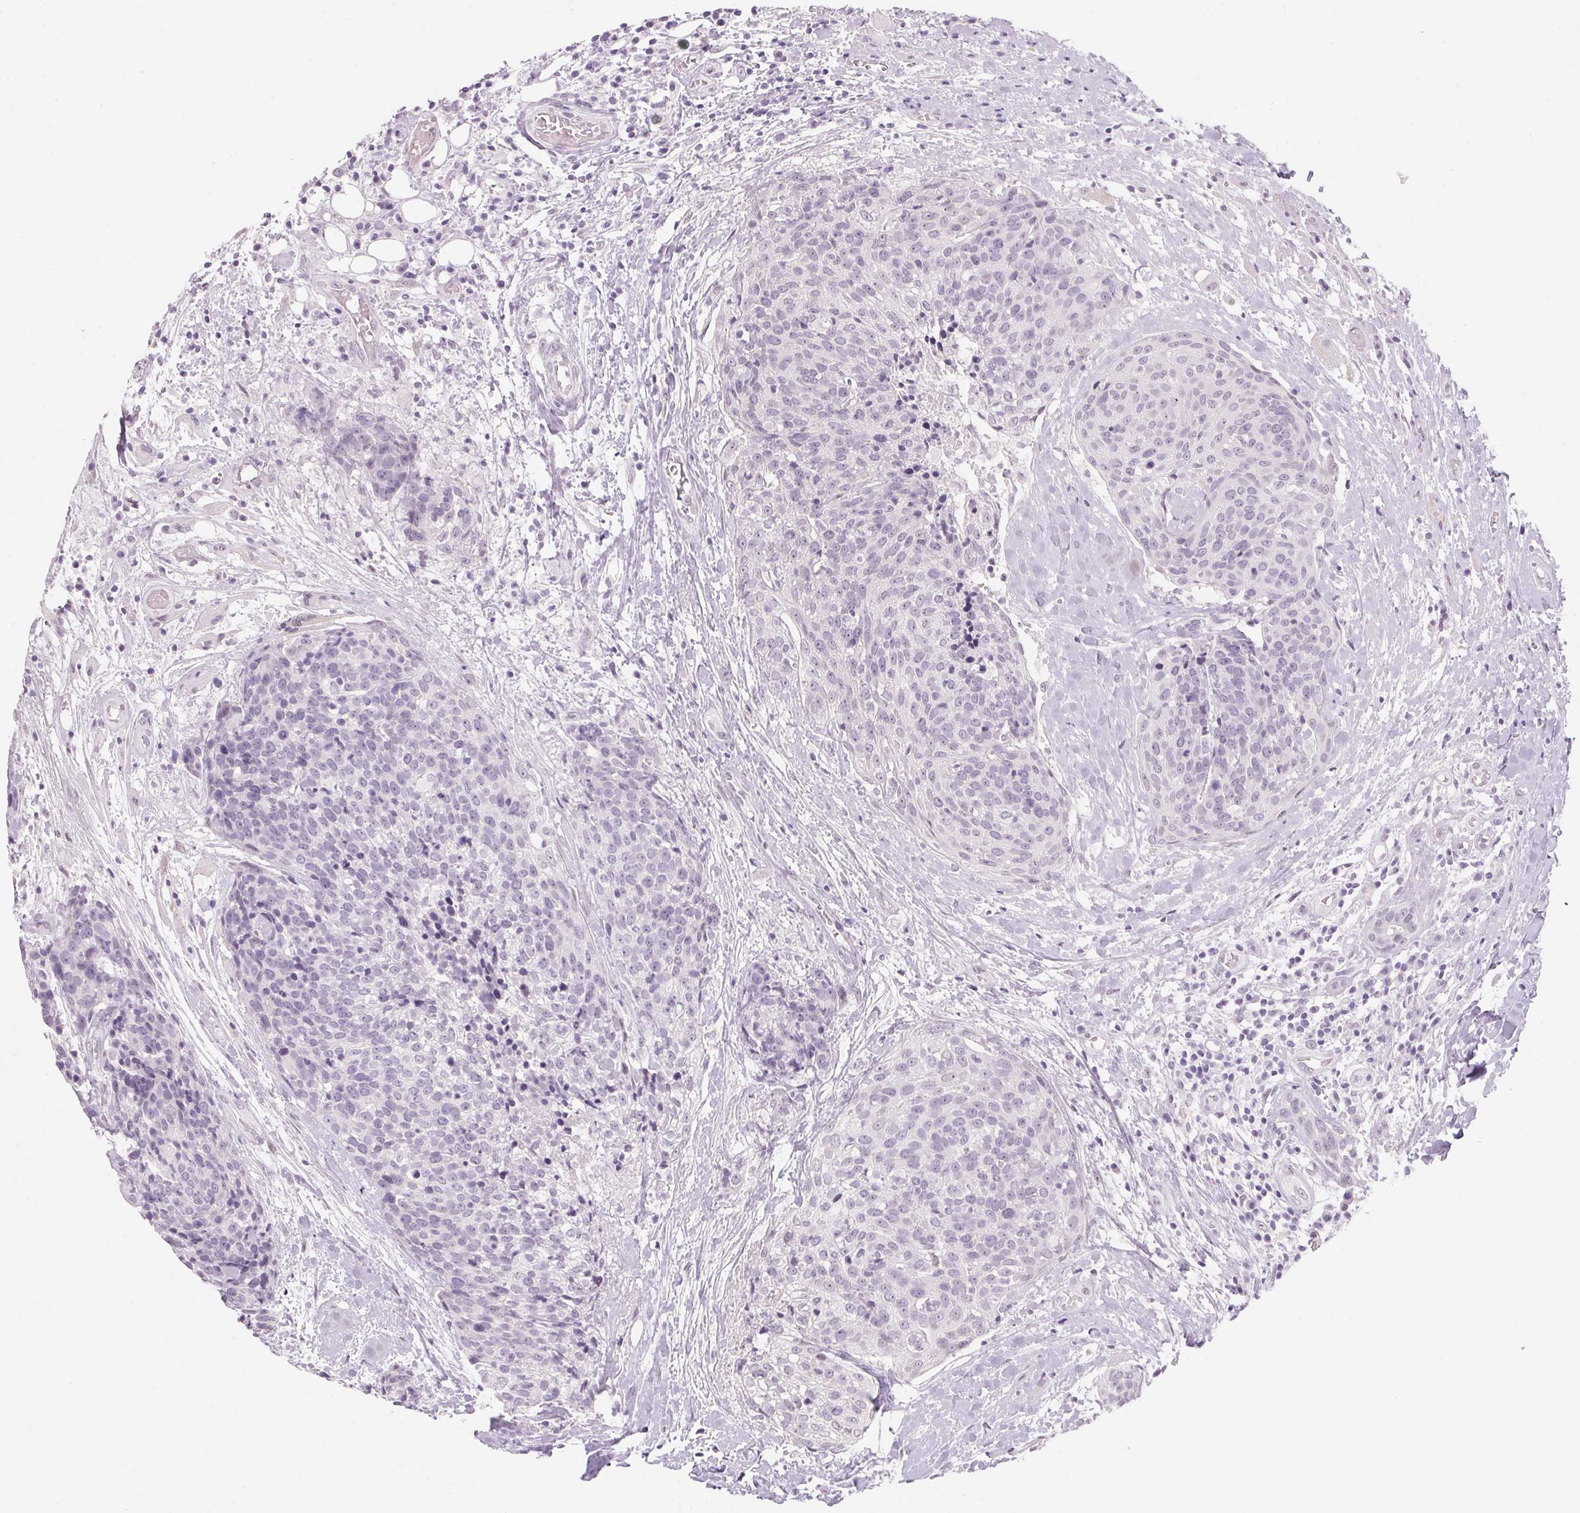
{"staining": {"intensity": "negative", "quantity": "none", "location": "none"}, "tissue": "head and neck cancer", "cell_type": "Tumor cells", "image_type": "cancer", "snomed": [{"axis": "morphology", "description": "Squamous cell carcinoma, NOS"}, {"axis": "topography", "description": "Oral tissue"}, {"axis": "topography", "description": "Head-Neck"}], "caption": "Immunohistochemical staining of squamous cell carcinoma (head and neck) demonstrates no significant staining in tumor cells.", "gene": "KCNQ2", "patient": {"sex": "male", "age": 64}}